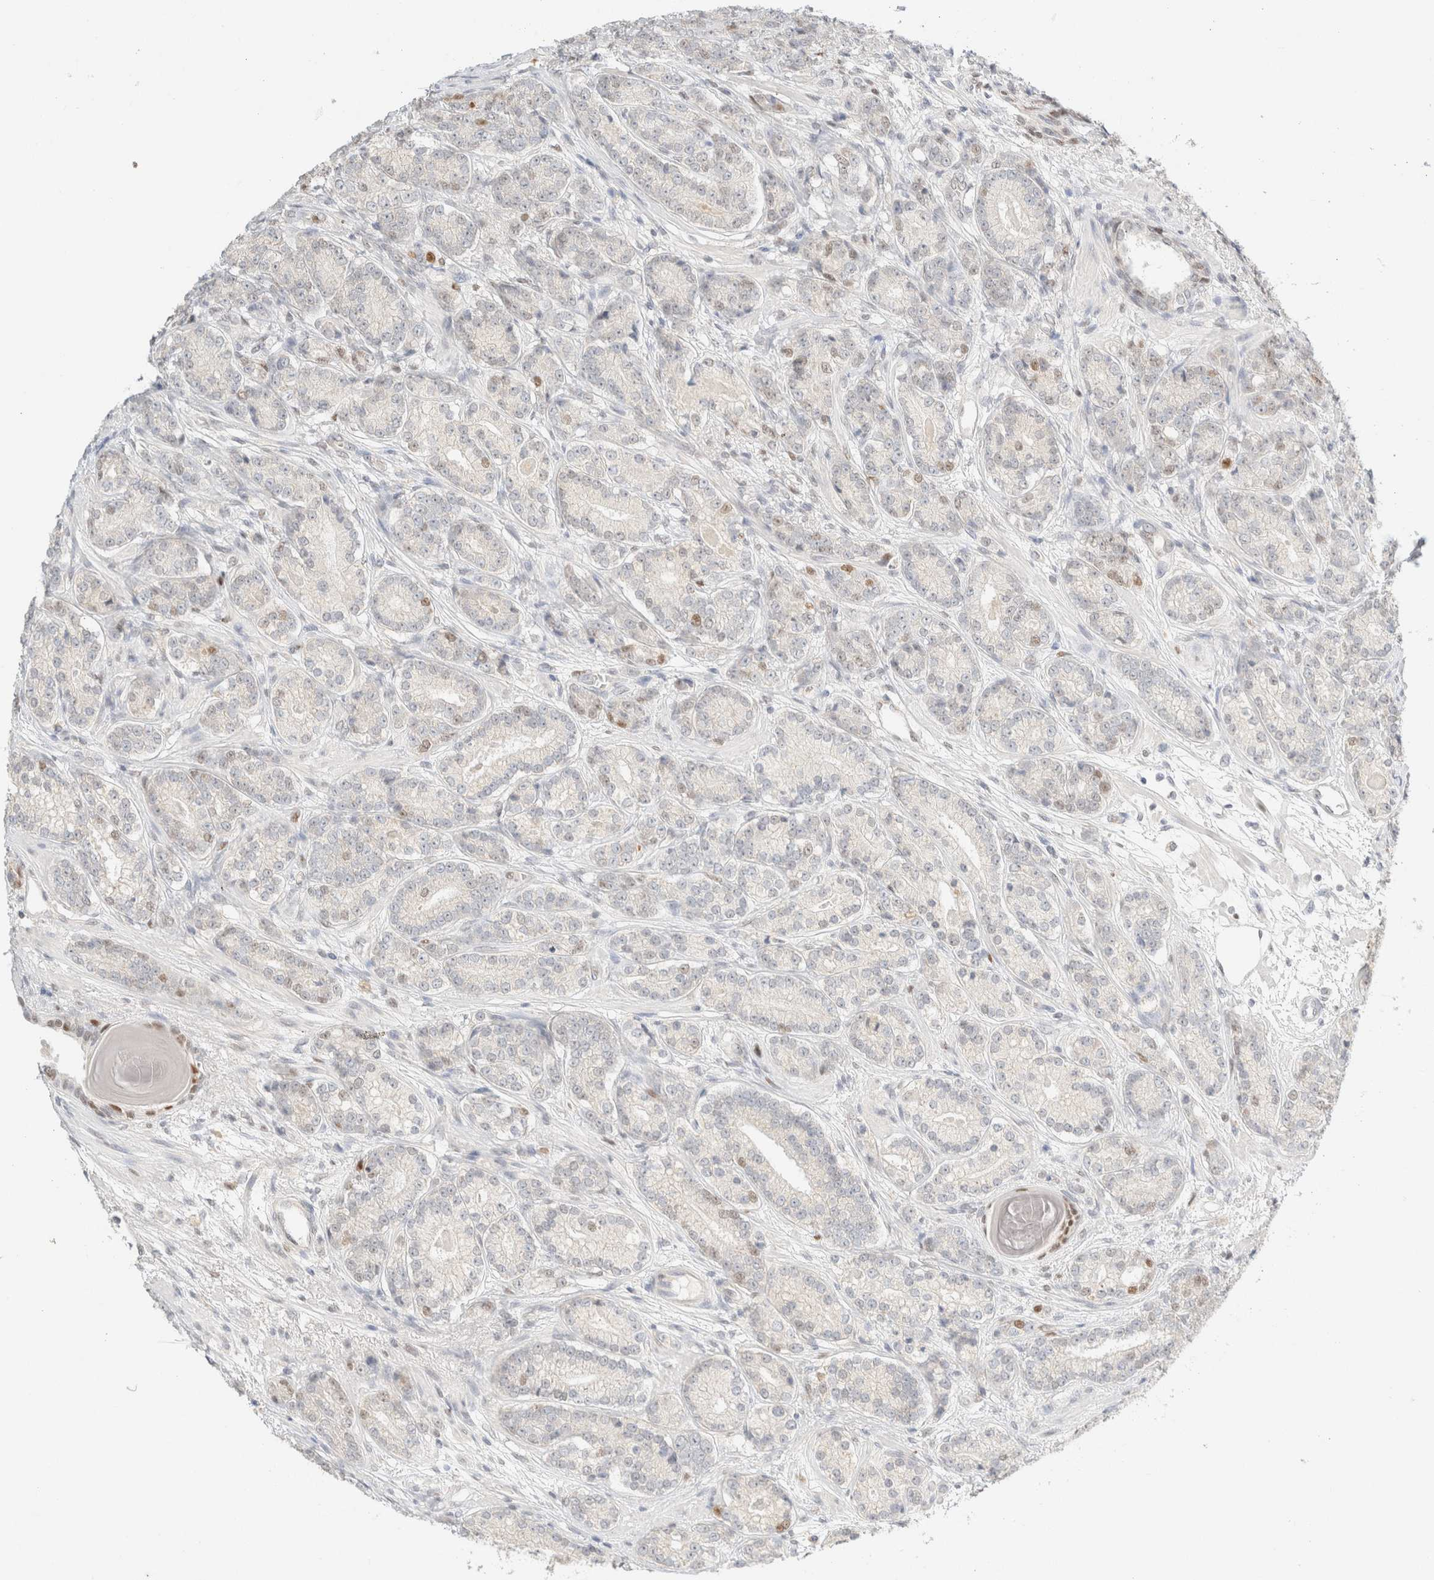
{"staining": {"intensity": "negative", "quantity": "none", "location": "none"}, "tissue": "prostate cancer", "cell_type": "Tumor cells", "image_type": "cancer", "snomed": [{"axis": "morphology", "description": "Adenocarcinoma, High grade"}, {"axis": "topography", "description": "Prostate"}], "caption": "Tumor cells show no significant protein expression in prostate cancer (high-grade adenocarcinoma).", "gene": "DDB2", "patient": {"sex": "male", "age": 61}}